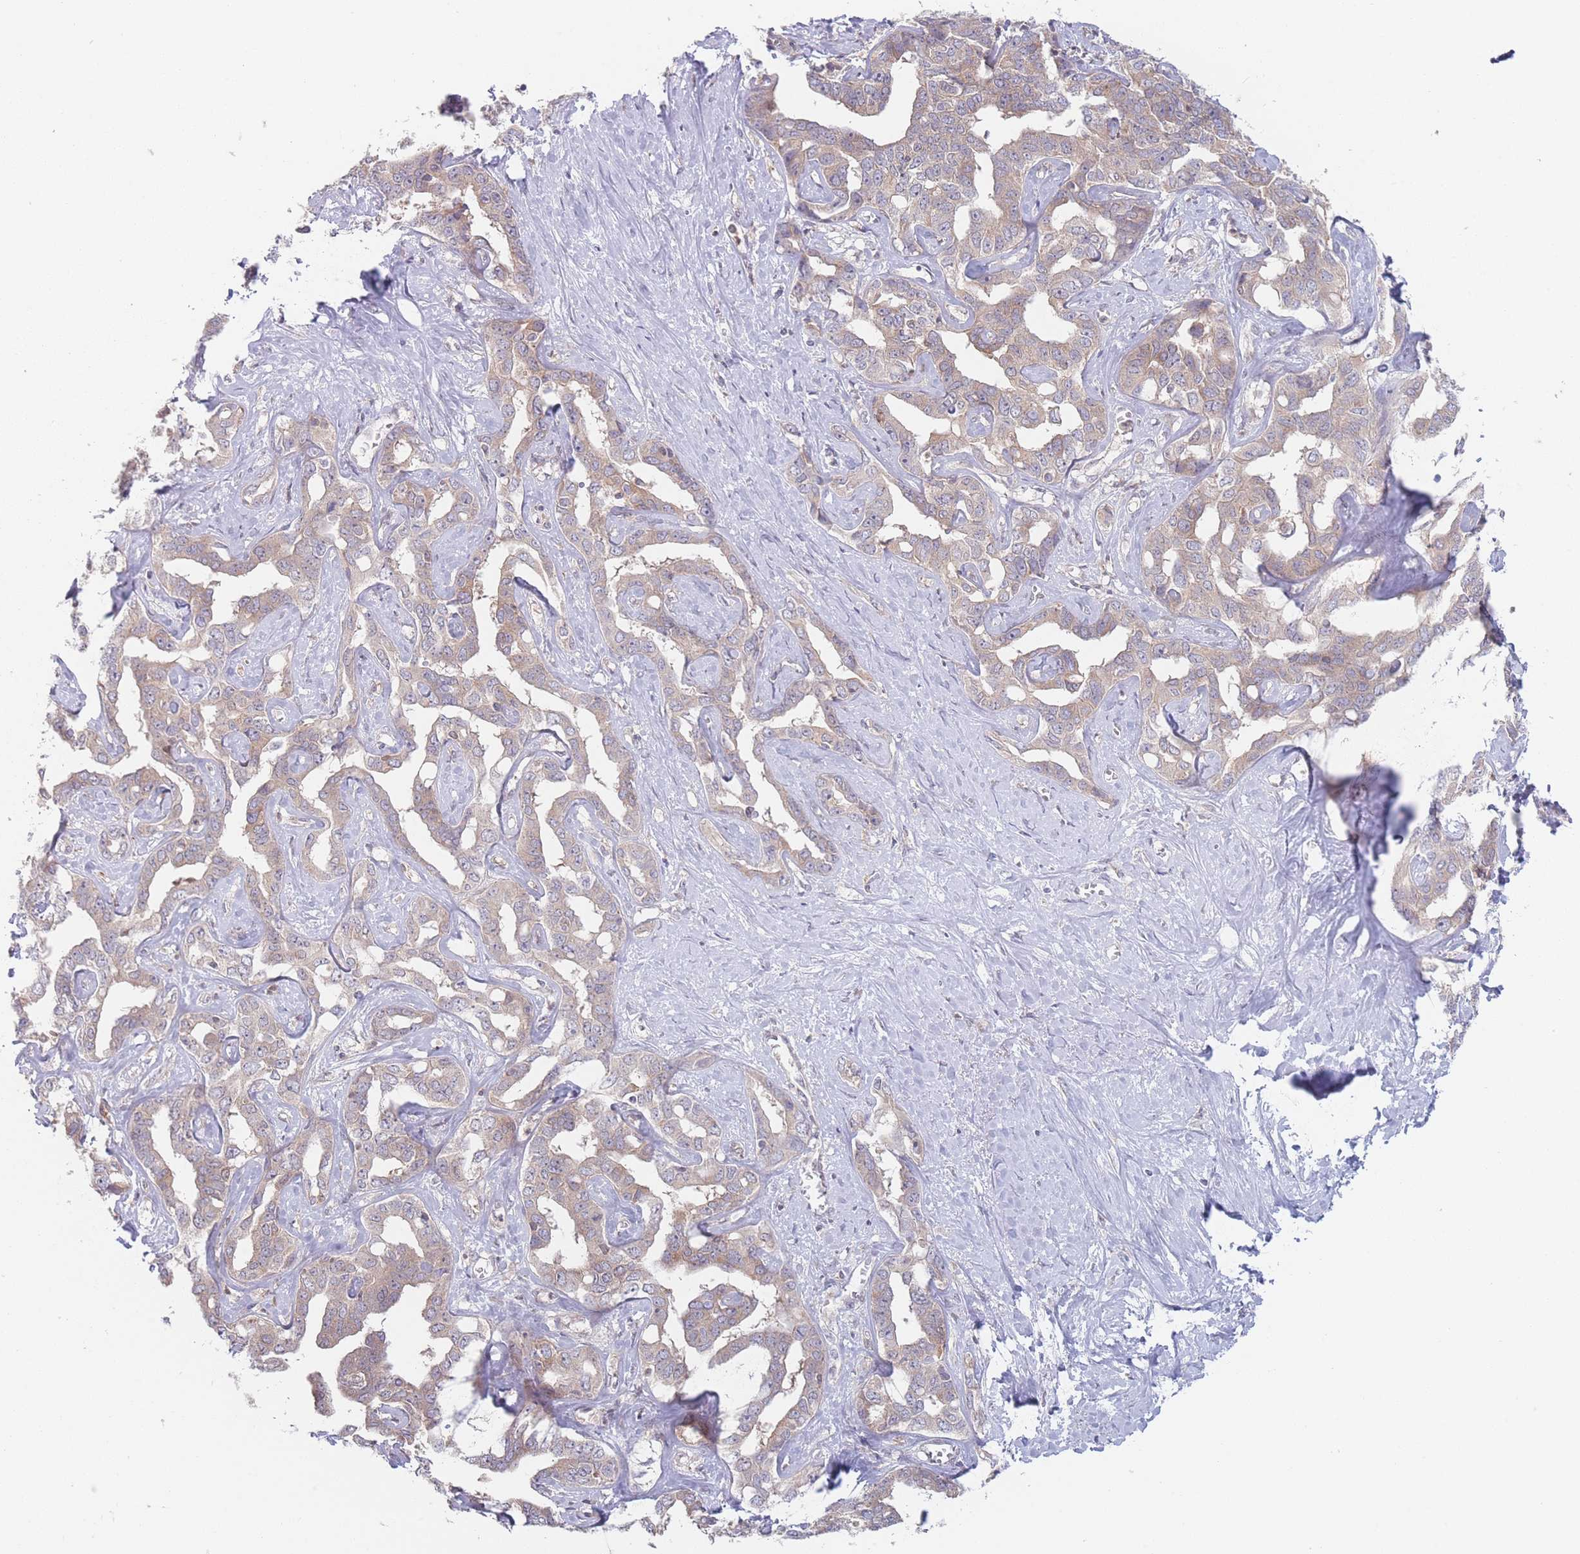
{"staining": {"intensity": "weak", "quantity": "25%-75%", "location": "cytoplasmic/membranous"}, "tissue": "liver cancer", "cell_type": "Tumor cells", "image_type": "cancer", "snomed": [{"axis": "morphology", "description": "Cholangiocarcinoma"}, {"axis": "topography", "description": "Liver"}], "caption": "About 25%-75% of tumor cells in human liver cancer demonstrate weak cytoplasmic/membranous protein staining as visualized by brown immunohistochemical staining.", "gene": "PPM1A", "patient": {"sex": "male", "age": 59}}